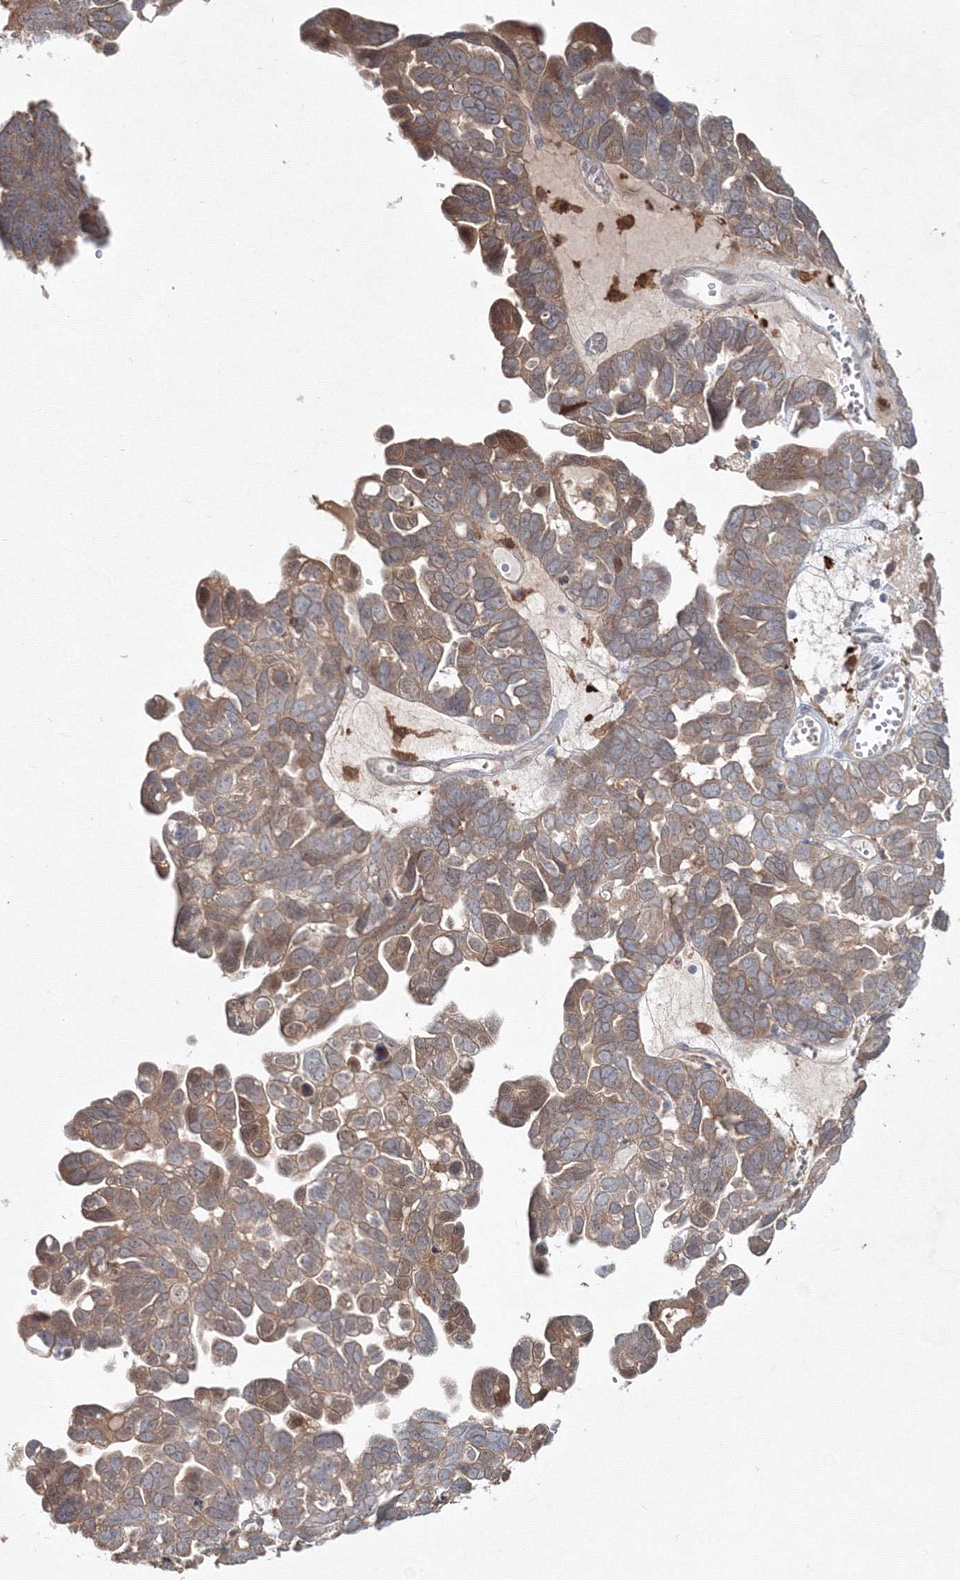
{"staining": {"intensity": "moderate", "quantity": ">75%", "location": "cytoplasmic/membranous"}, "tissue": "ovarian cancer", "cell_type": "Tumor cells", "image_type": "cancer", "snomed": [{"axis": "morphology", "description": "Cystadenocarcinoma, serous, NOS"}, {"axis": "topography", "description": "Ovary"}], "caption": "IHC (DAB (3,3'-diaminobenzidine)) staining of ovarian cancer (serous cystadenocarcinoma) demonstrates moderate cytoplasmic/membranous protein staining in approximately >75% of tumor cells. (IHC, brightfield microscopy, high magnification).", "gene": "MKRN2", "patient": {"sex": "female", "age": 79}}